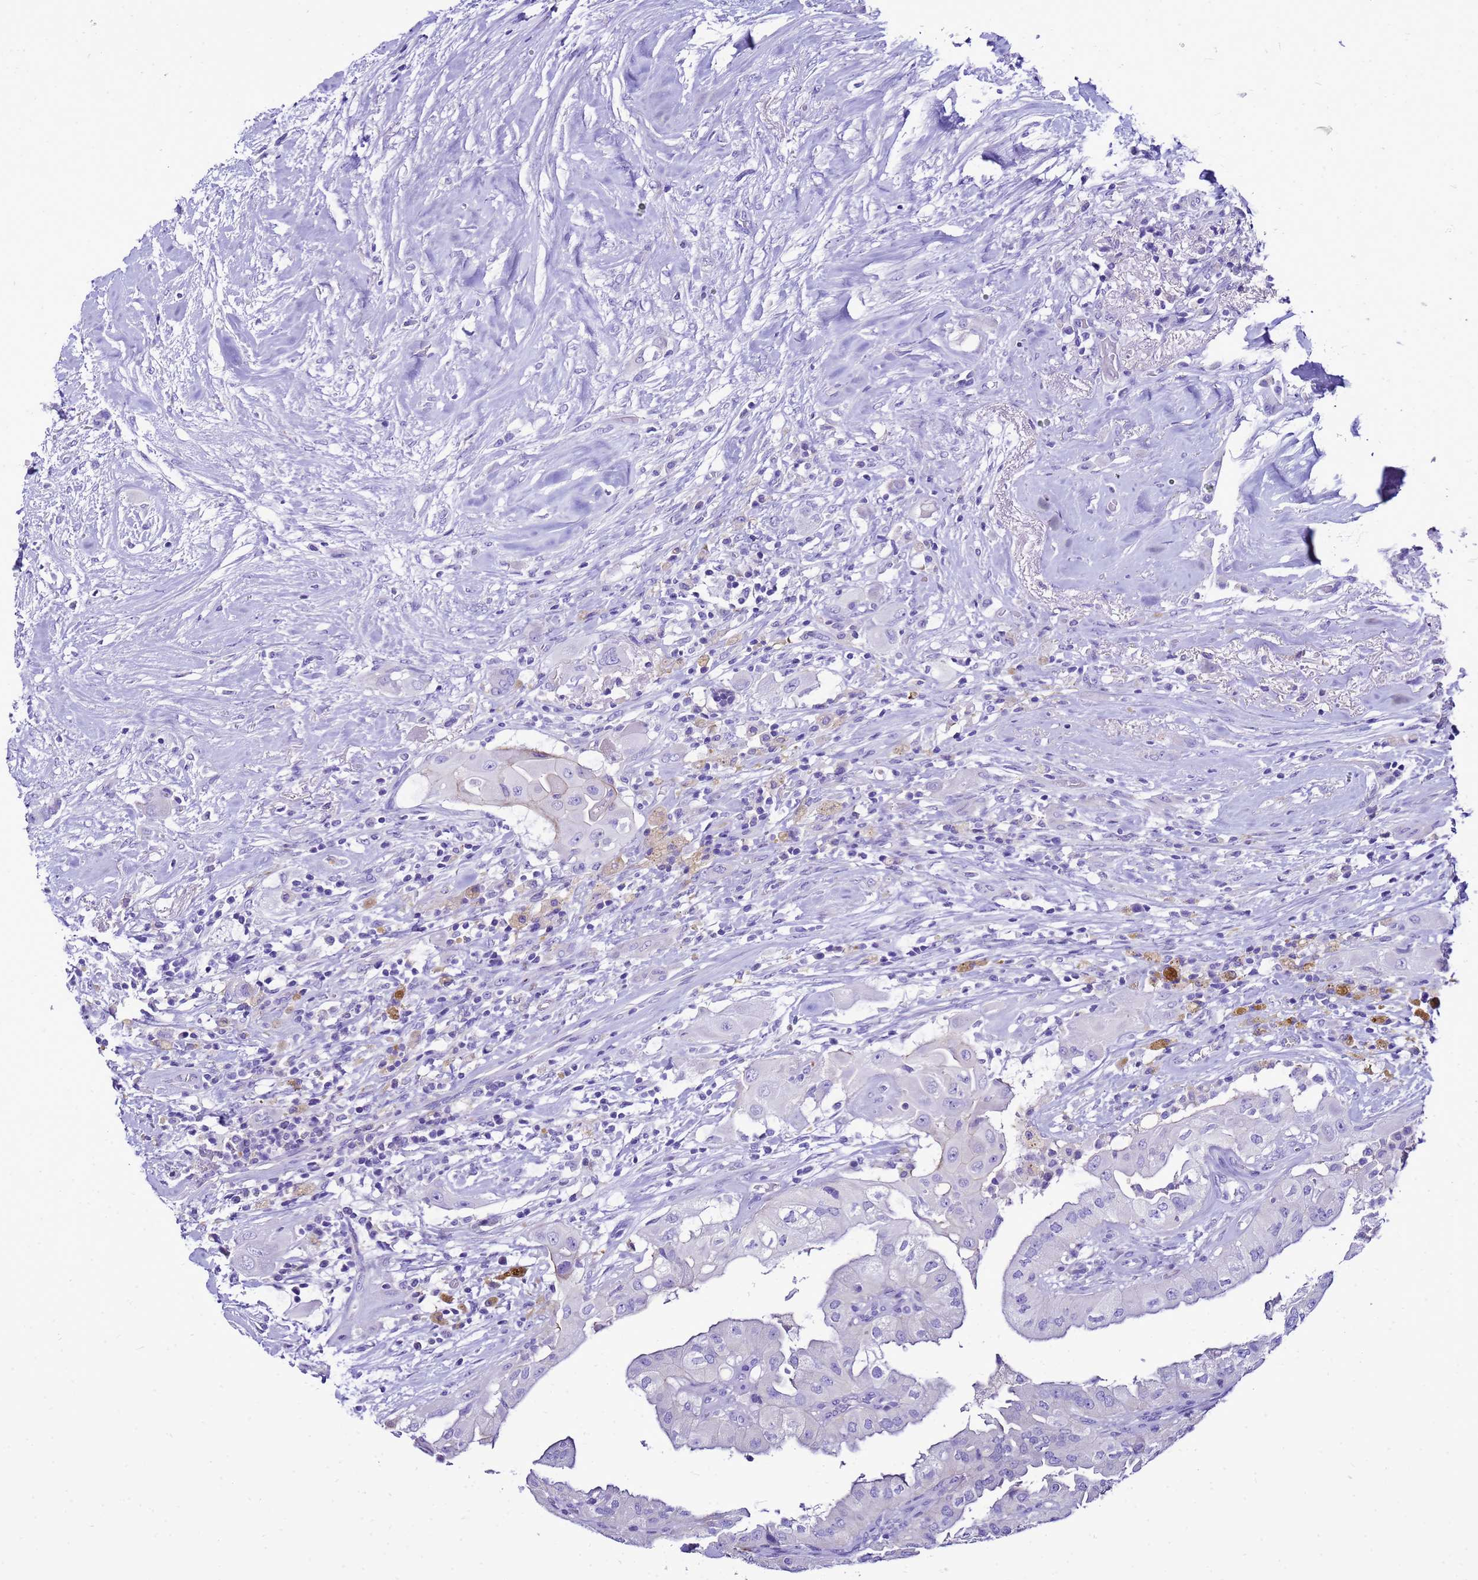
{"staining": {"intensity": "negative", "quantity": "none", "location": "none"}, "tissue": "thyroid cancer", "cell_type": "Tumor cells", "image_type": "cancer", "snomed": [{"axis": "morphology", "description": "Papillary adenocarcinoma, NOS"}, {"axis": "topography", "description": "Thyroid gland"}], "caption": "Immunohistochemistry of papillary adenocarcinoma (thyroid) reveals no expression in tumor cells.", "gene": "BEST2", "patient": {"sex": "female", "age": 59}}